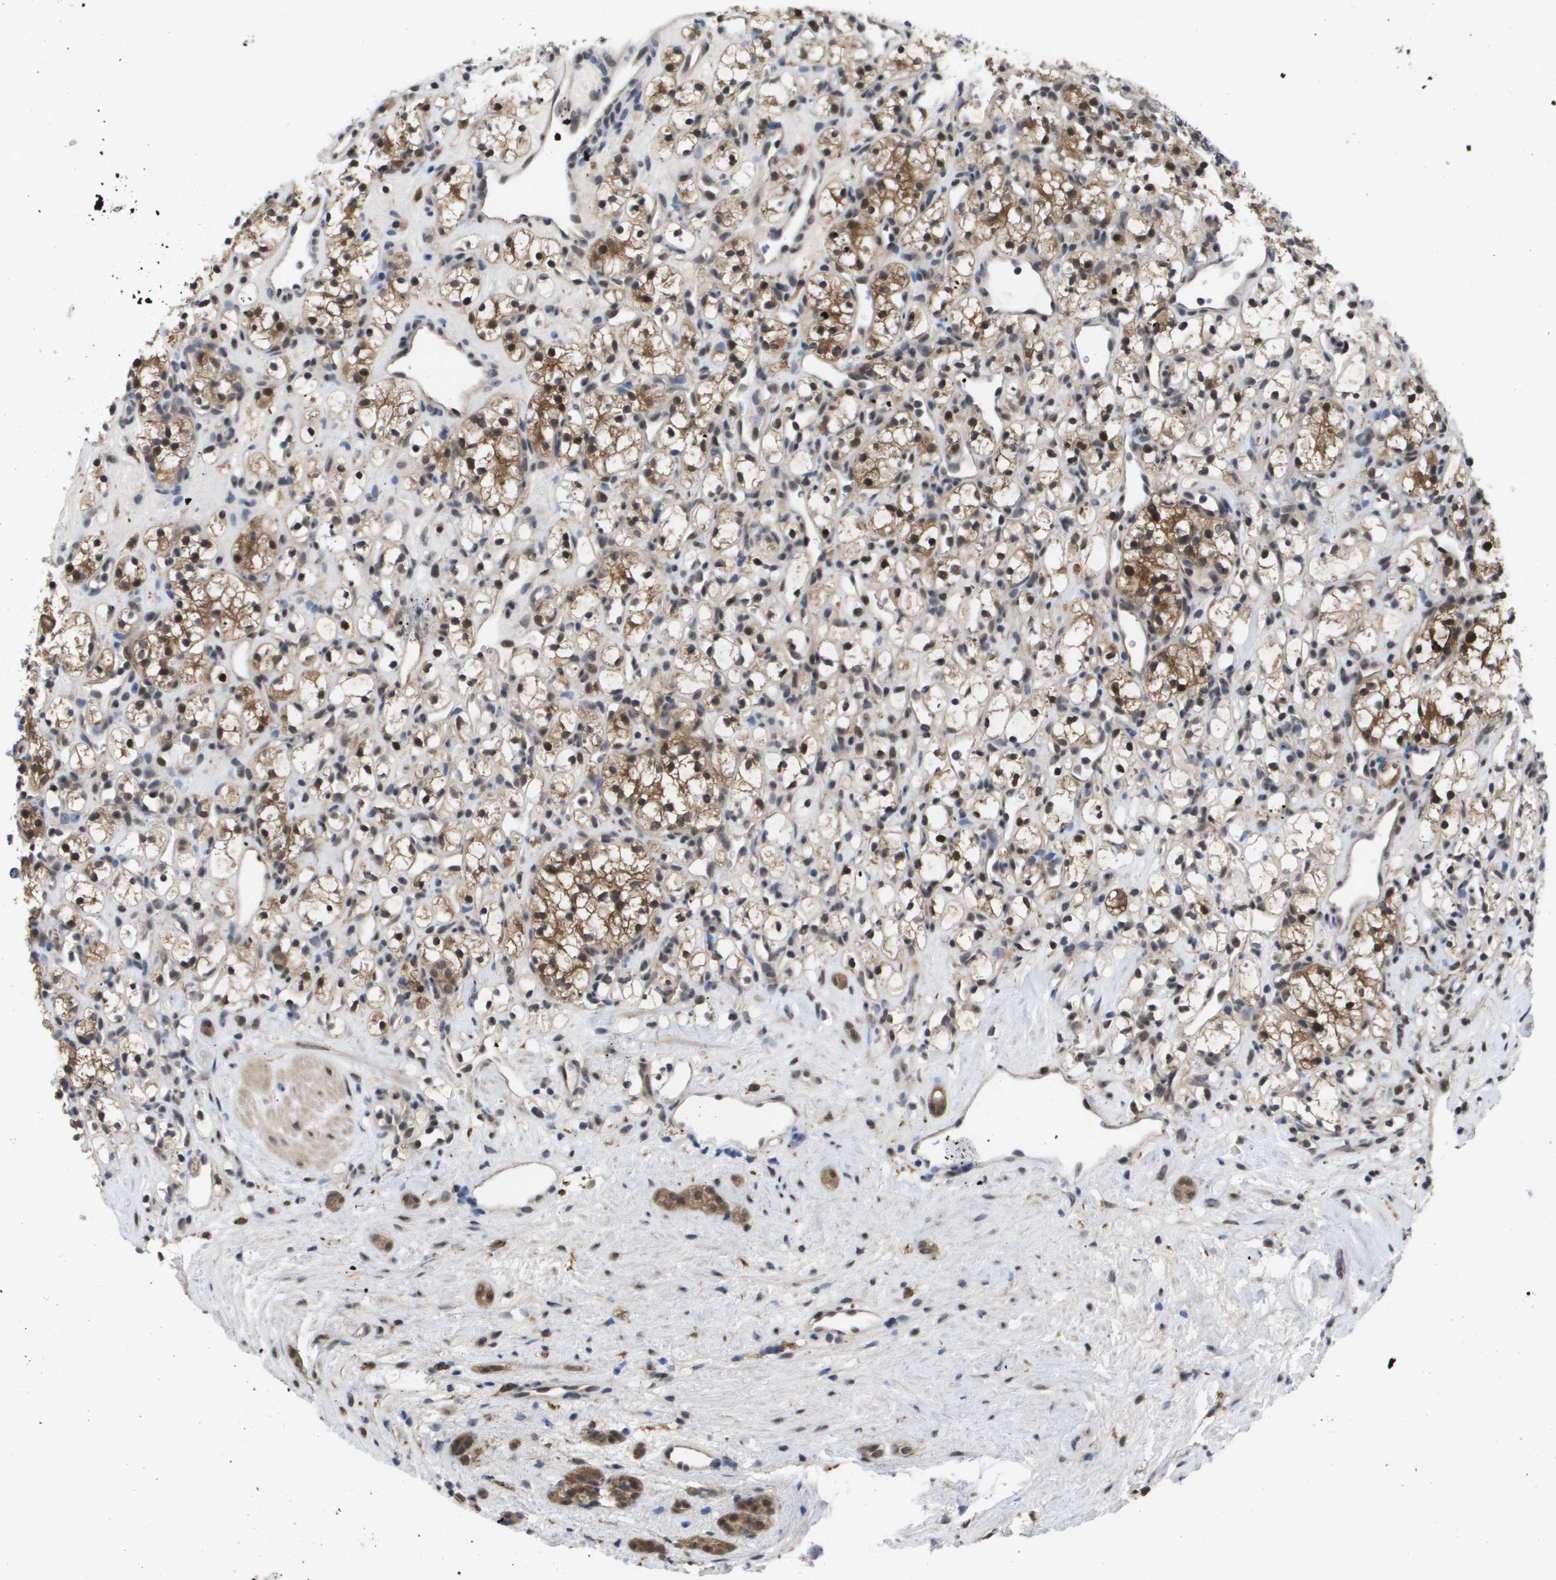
{"staining": {"intensity": "moderate", "quantity": "<25%", "location": "cytoplasmic/membranous,nuclear"}, "tissue": "renal cancer", "cell_type": "Tumor cells", "image_type": "cancer", "snomed": [{"axis": "morphology", "description": "Adenocarcinoma, NOS"}, {"axis": "topography", "description": "Kidney"}], "caption": "Immunohistochemical staining of renal cancer (adenocarcinoma) exhibits low levels of moderate cytoplasmic/membranous and nuclear staining in about <25% of tumor cells. Using DAB (brown) and hematoxylin (blue) stains, captured at high magnification using brightfield microscopy.", "gene": "AMBRA1", "patient": {"sex": "female", "age": 60}}